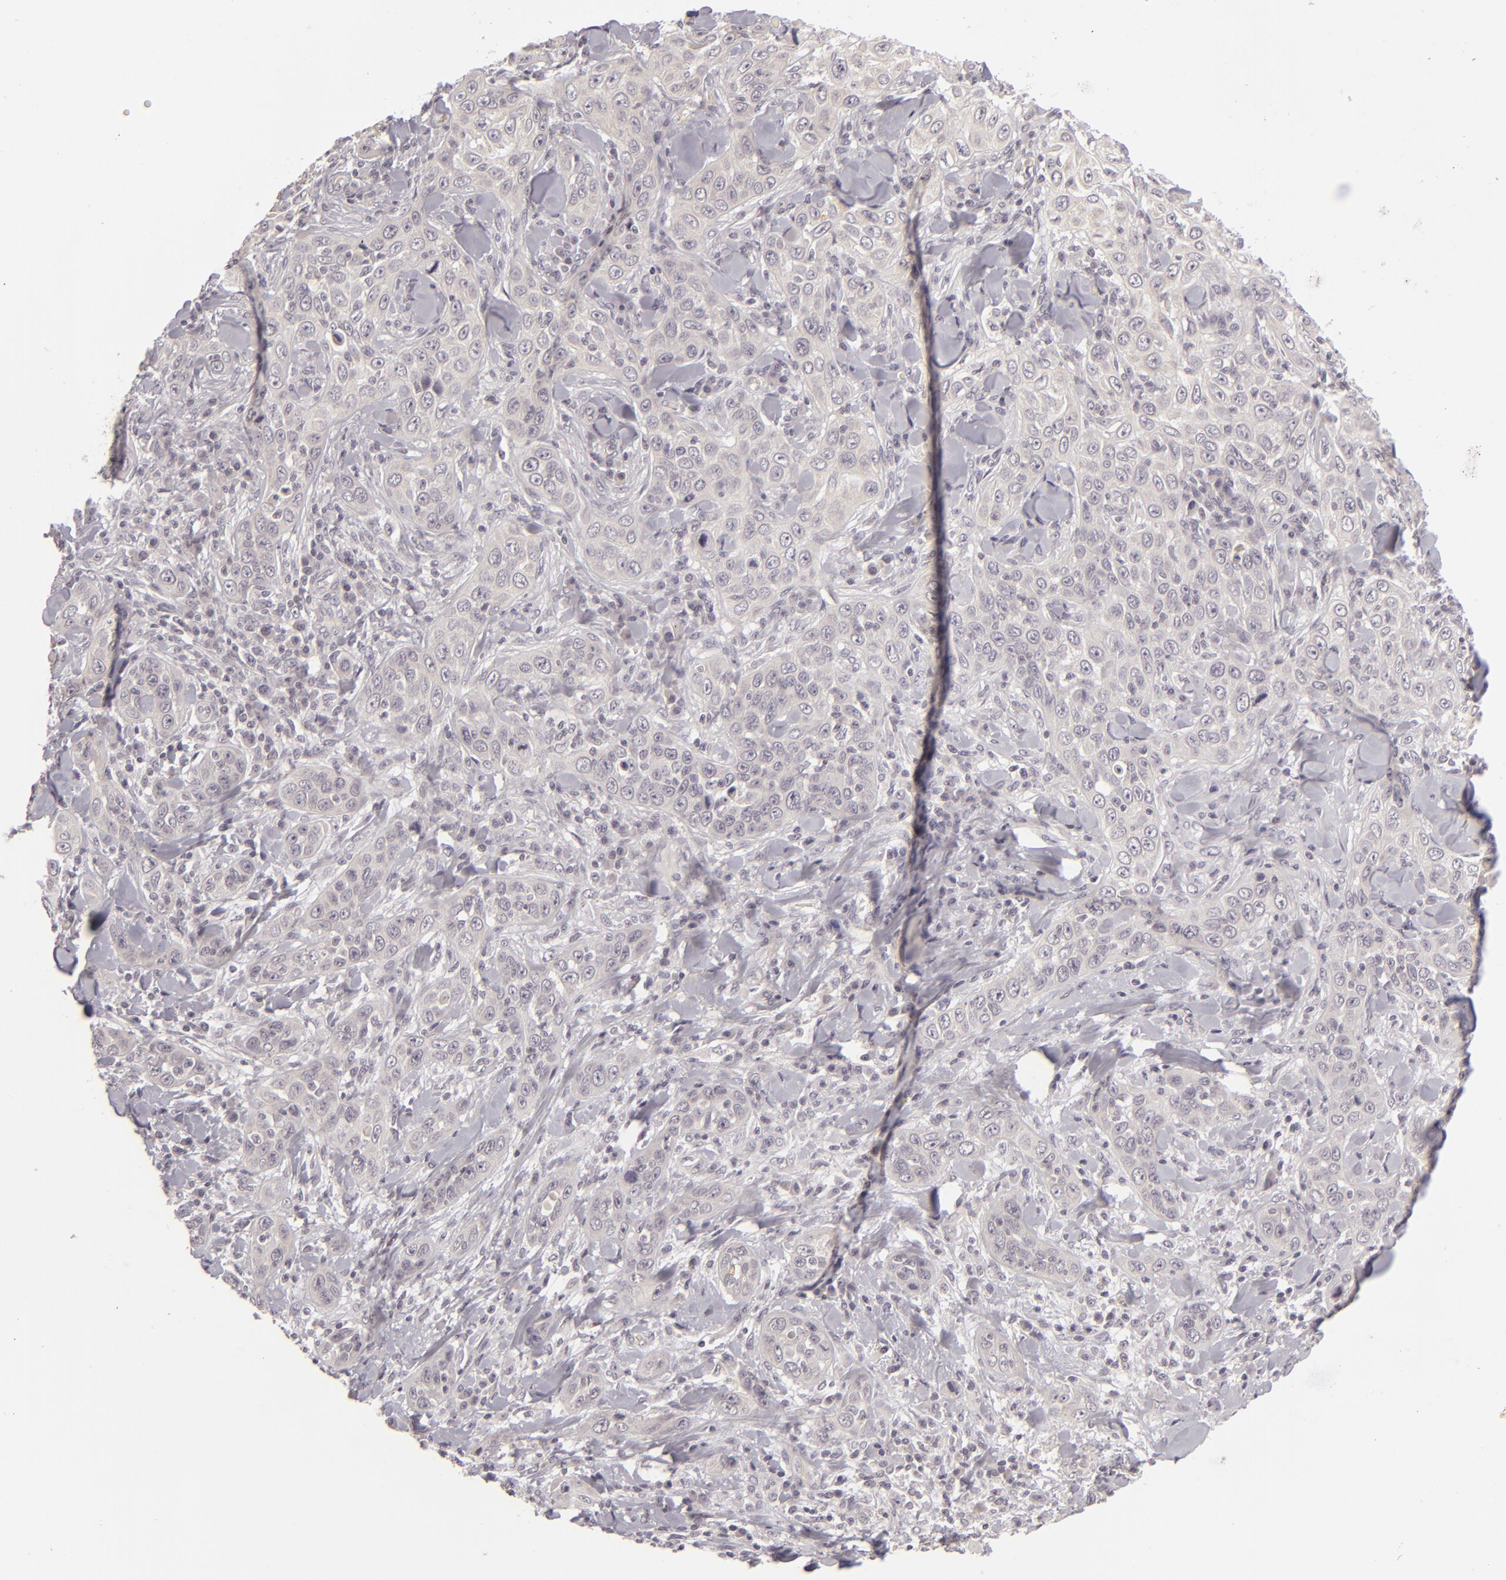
{"staining": {"intensity": "negative", "quantity": "none", "location": "none"}, "tissue": "skin cancer", "cell_type": "Tumor cells", "image_type": "cancer", "snomed": [{"axis": "morphology", "description": "Squamous cell carcinoma, NOS"}, {"axis": "topography", "description": "Skin"}], "caption": "An immunohistochemistry (IHC) histopathology image of squamous cell carcinoma (skin) is shown. There is no staining in tumor cells of squamous cell carcinoma (skin).", "gene": "DLG3", "patient": {"sex": "male", "age": 84}}